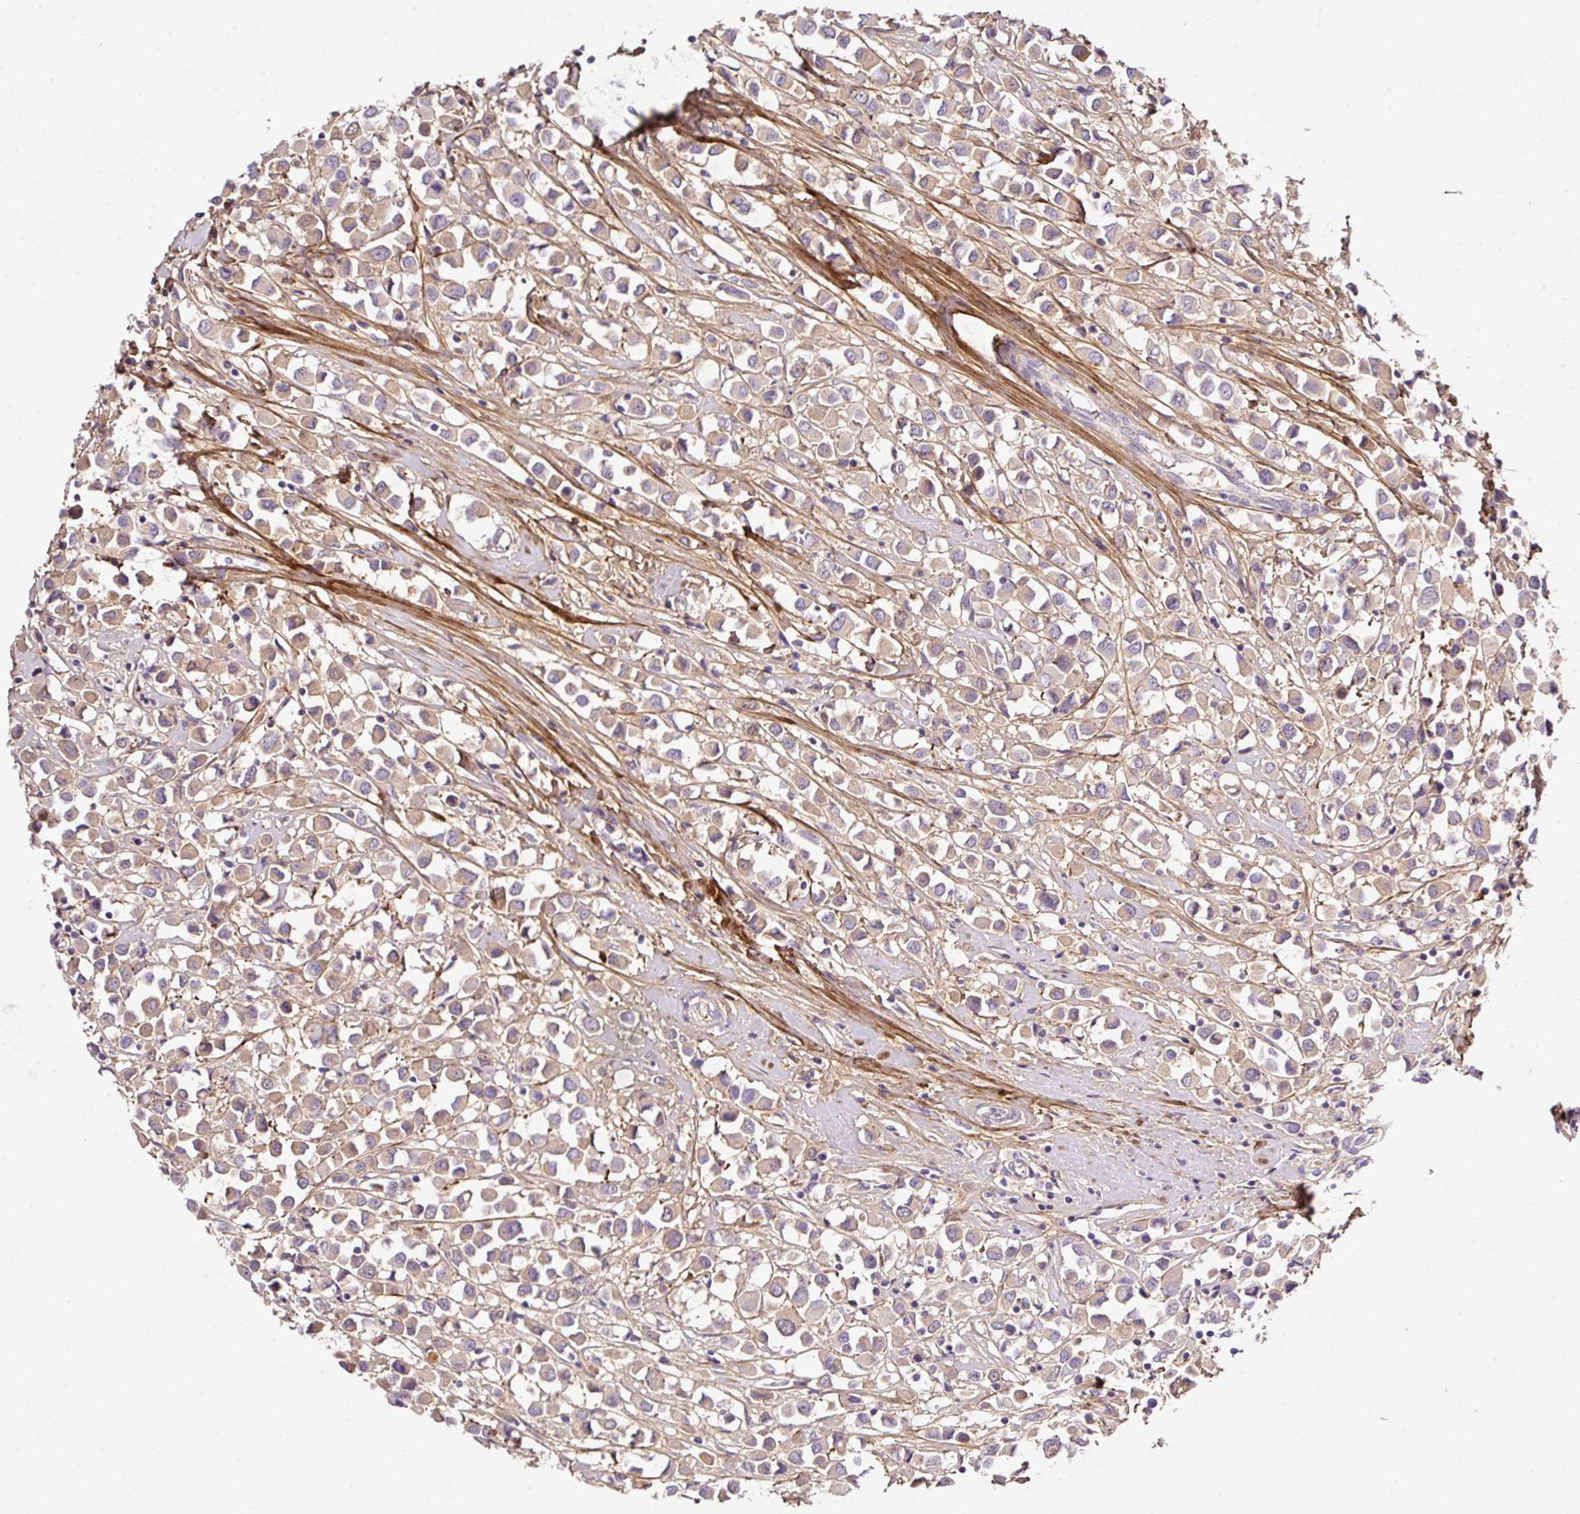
{"staining": {"intensity": "moderate", "quantity": "25%-75%", "location": "cytoplasmic/membranous"}, "tissue": "breast cancer", "cell_type": "Tumor cells", "image_type": "cancer", "snomed": [{"axis": "morphology", "description": "Duct carcinoma"}, {"axis": "topography", "description": "Breast"}], "caption": "High-magnification brightfield microscopy of intraductal carcinoma (breast) stained with DAB (brown) and counterstained with hematoxylin (blue). tumor cells exhibit moderate cytoplasmic/membranous positivity is present in about25%-75% of cells.", "gene": "SOS2", "patient": {"sex": "female", "age": 61}}